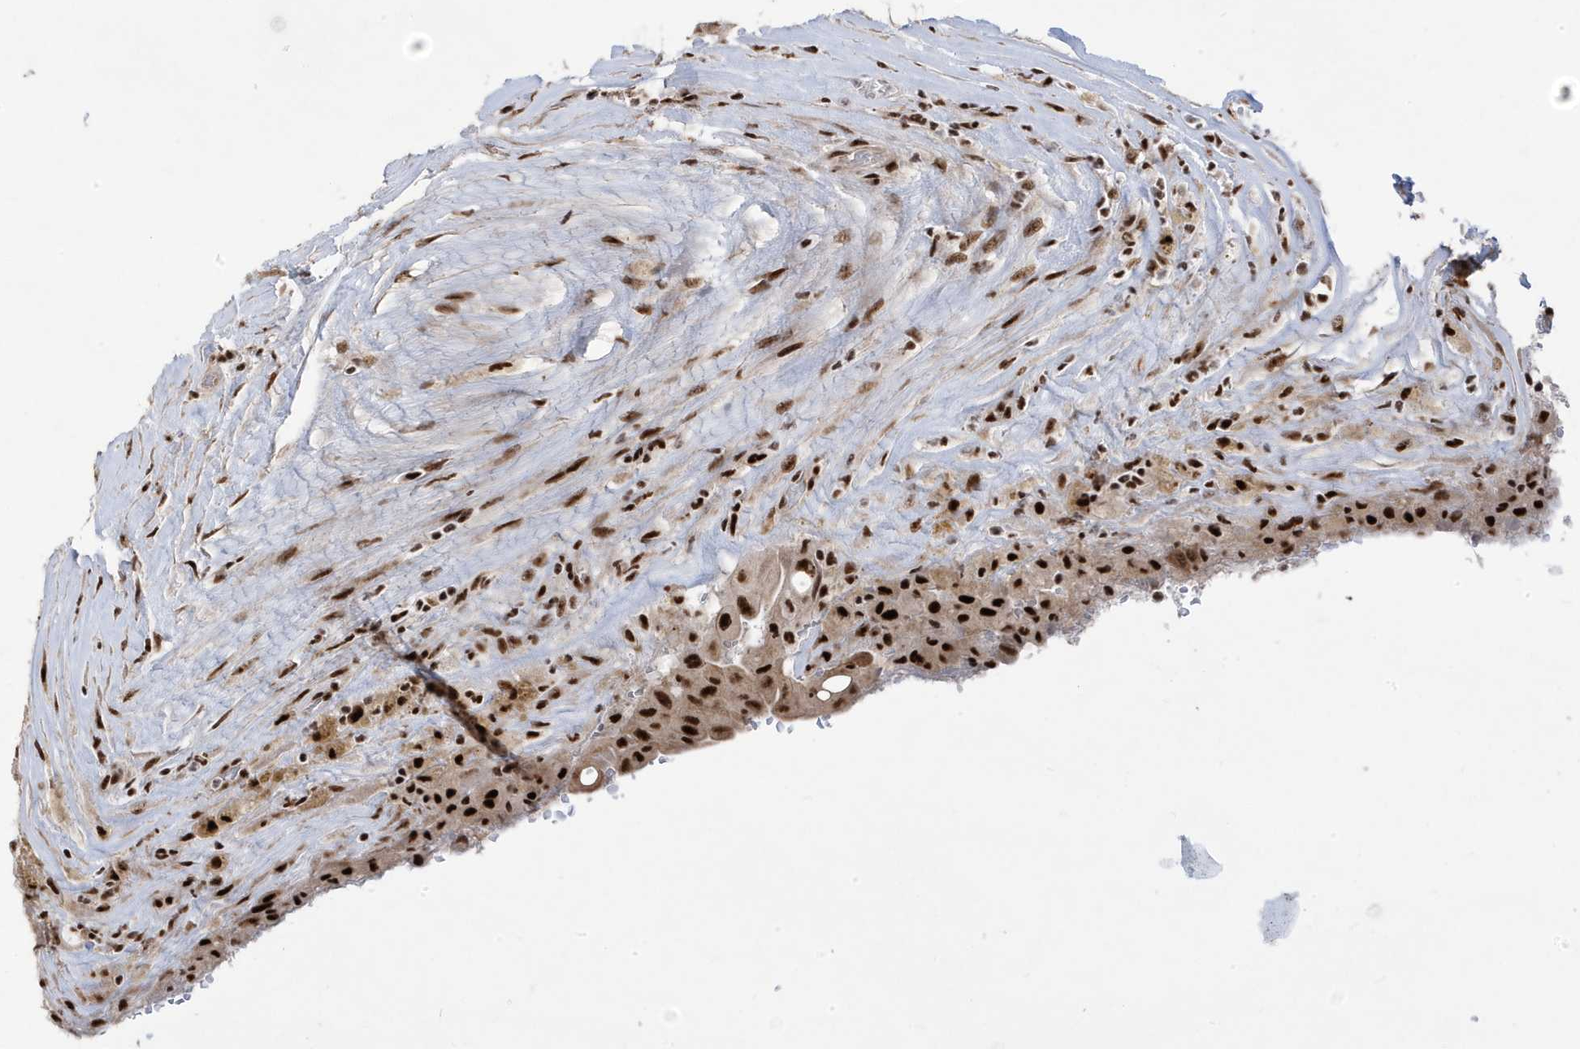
{"staining": {"intensity": "strong", "quantity": ">75%", "location": "nuclear"}, "tissue": "thyroid cancer", "cell_type": "Tumor cells", "image_type": "cancer", "snomed": [{"axis": "morphology", "description": "Papillary adenocarcinoma, NOS"}, {"axis": "topography", "description": "Thyroid gland"}], "caption": "Thyroid cancer (papillary adenocarcinoma) tissue displays strong nuclear staining in approximately >75% of tumor cells", "gene": "MTREX", "patient": {"sex": "male", "age": 77}}